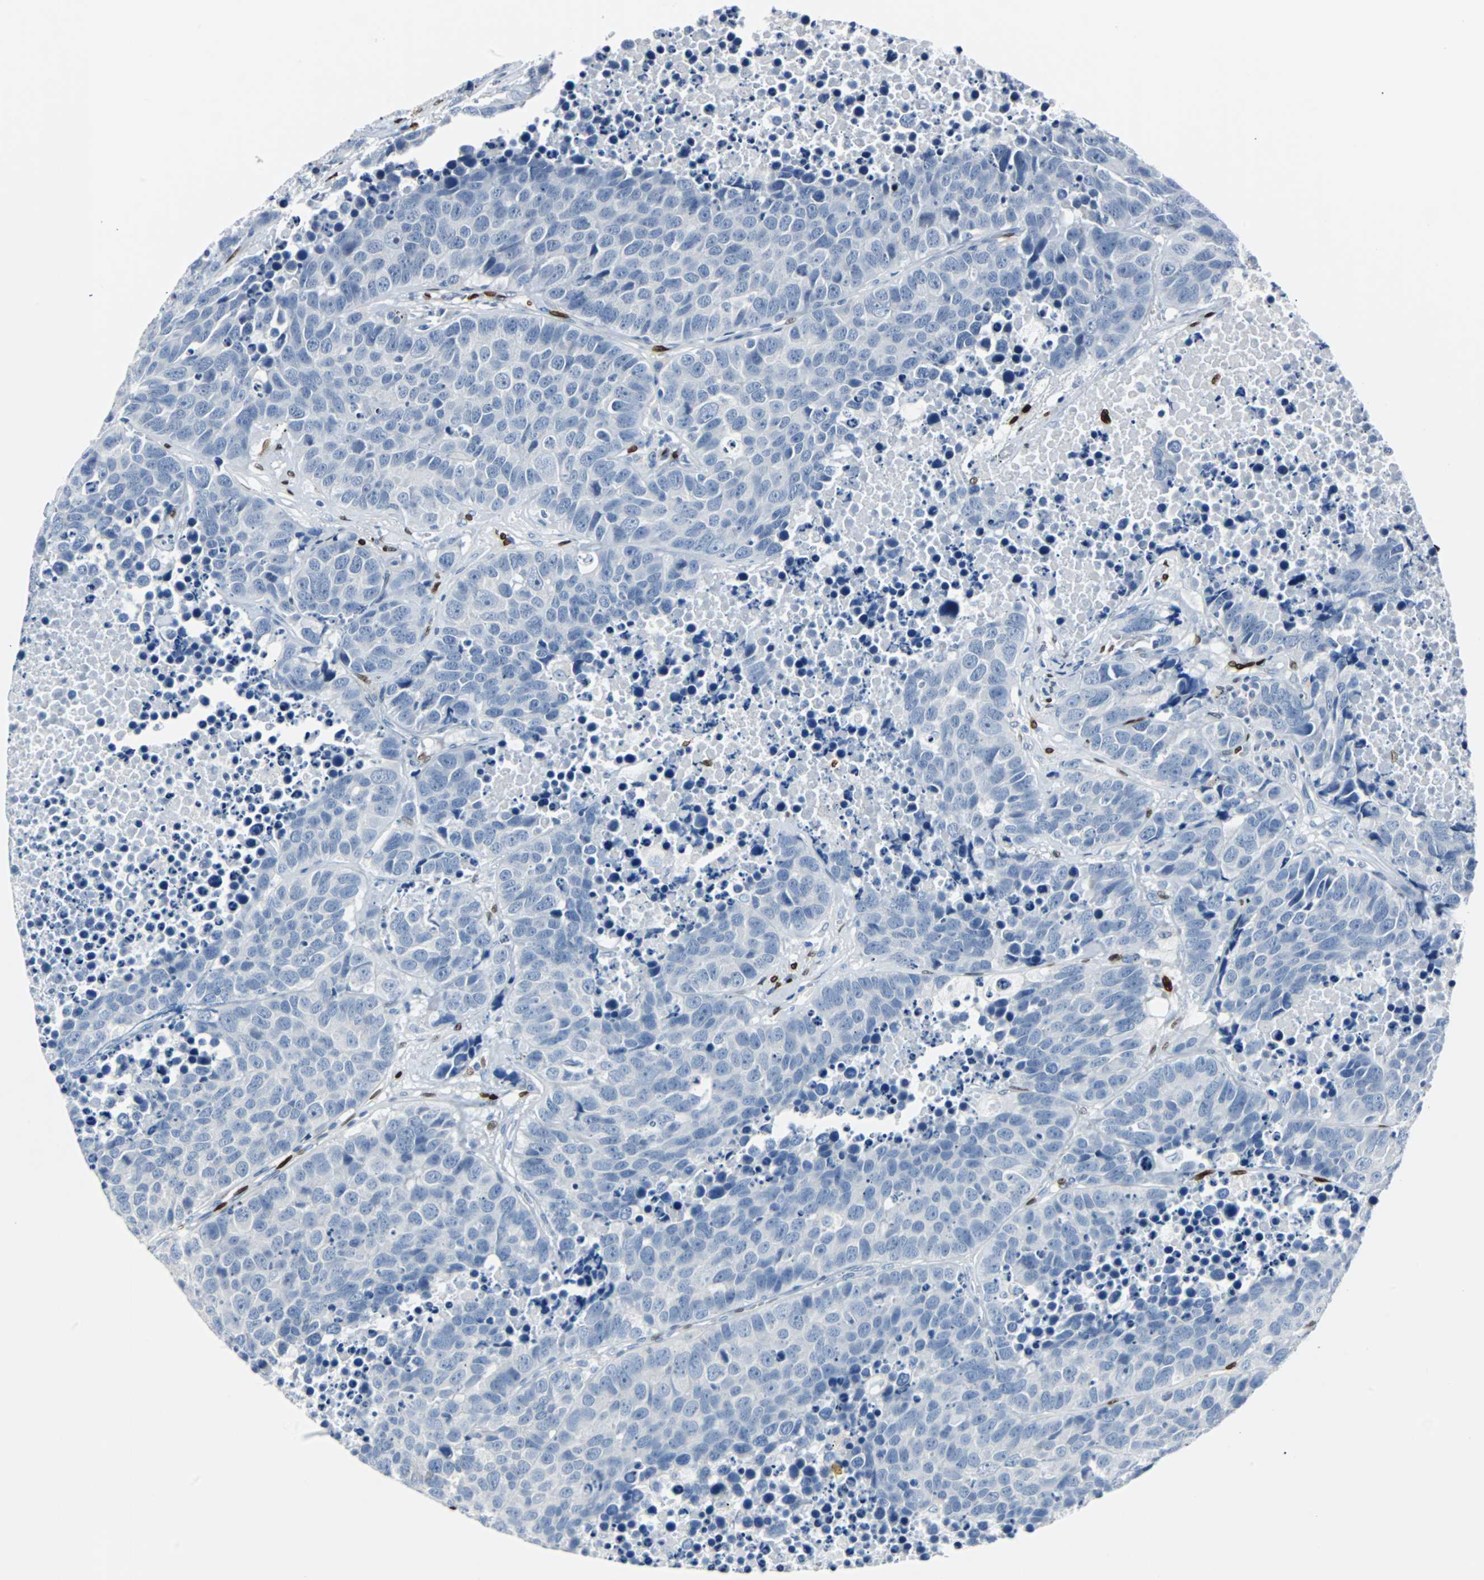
{"staining": {"intensity": "negative", "quantity": "none", "location": "none"}, "tissue": "carcinoid", "cell_type": "Tumor cells", "image_type": "cancer", "snomed": [{"axis": "morphology", "description": "Carcinoid, malignant, NOS"}, {"axis": "topography", "description": "Lung"}], "caption": "Malignant carcinoid was stained to show a protein in brown. There is no significant positivity in tumor cells.", "gene": "IL33", "patient": {"sex": "male", "age": 60}}